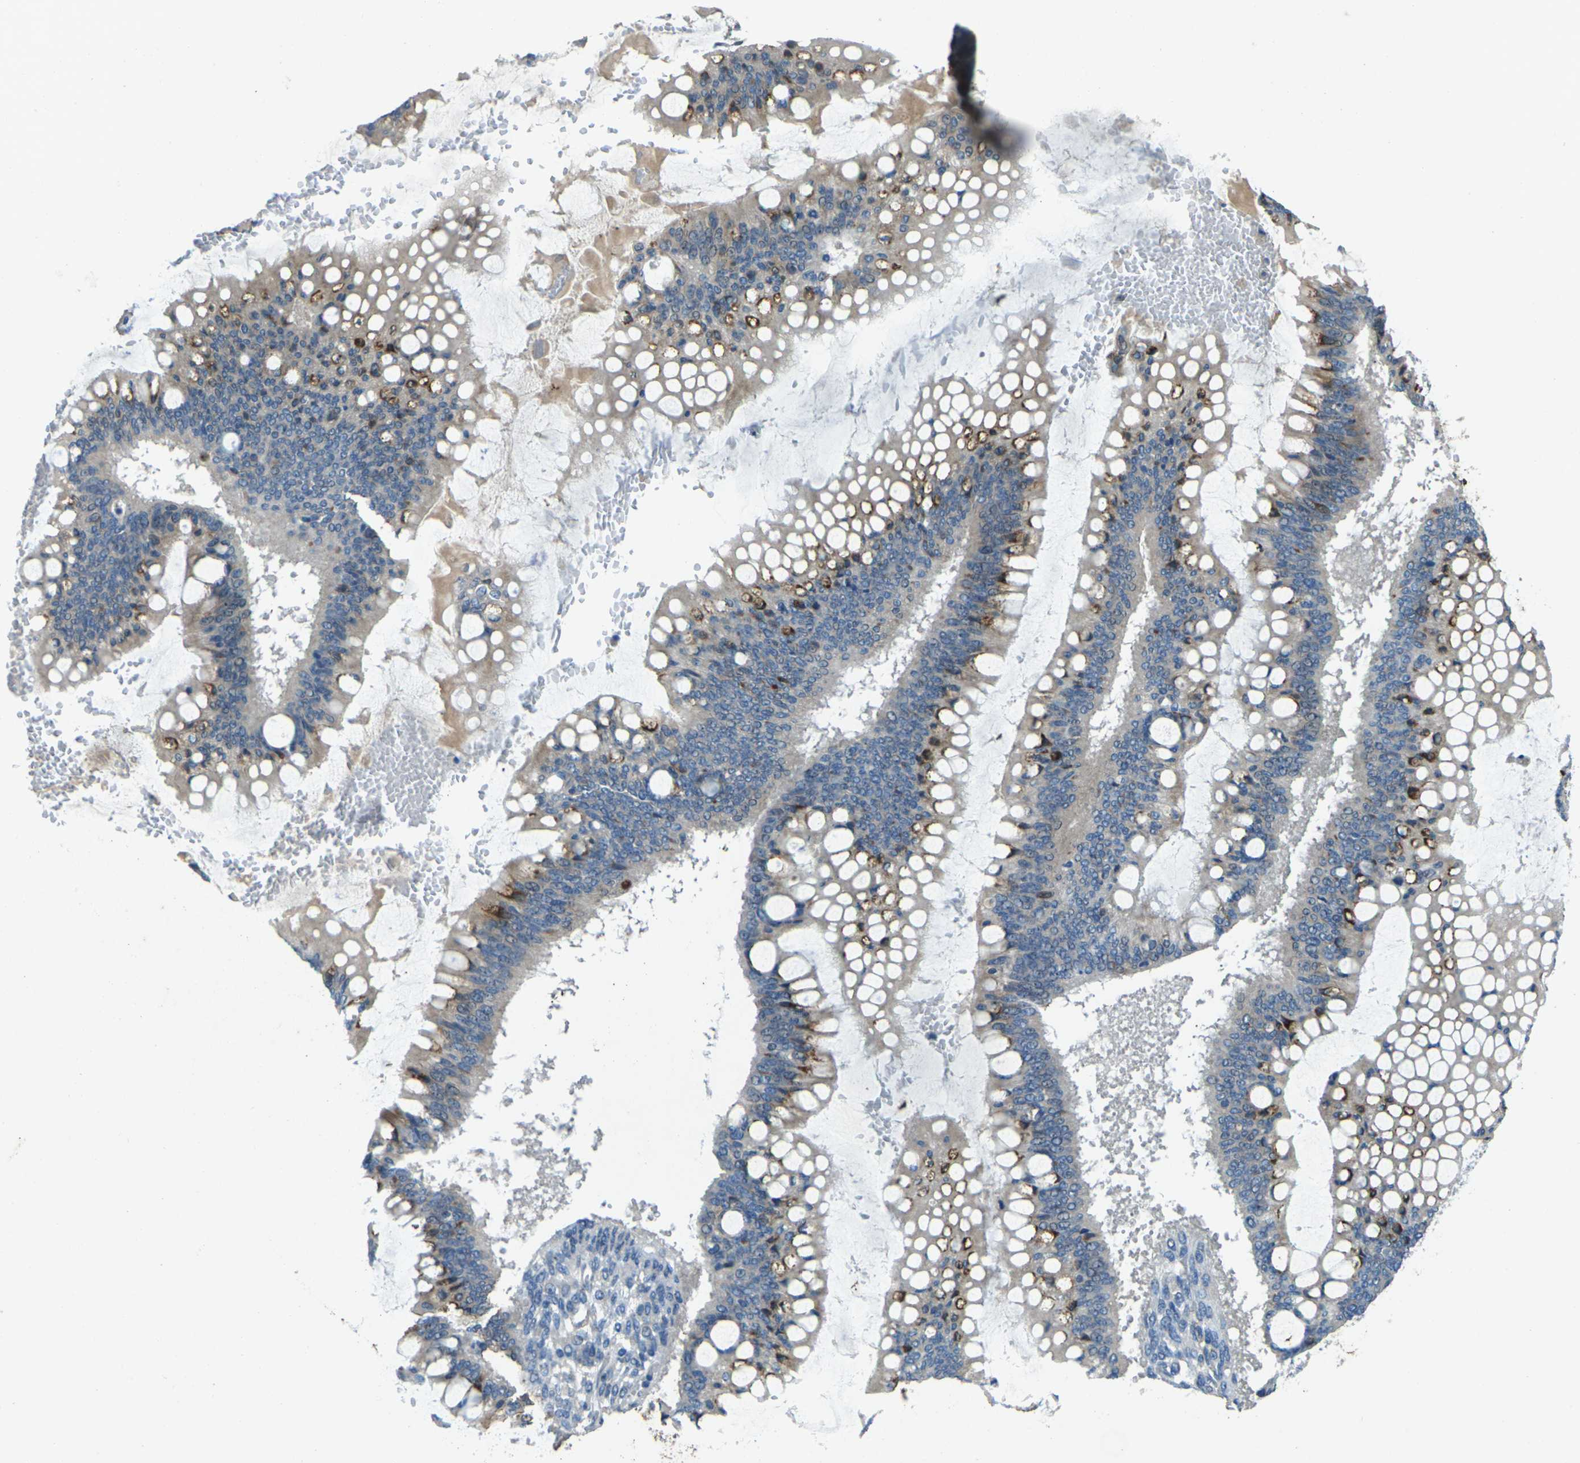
{"staining": {"intensity": "strong", "quantity": "<25%", "location": "cytoplasmic/membranous"}, "tissue": "ovarian cancer", "cell_type": "Tumor cells", "image_type": "cancer", "snomed": [{"axis": "morphology", "description": "Cystadenocarcinoma, mucinous, NOS"}, {"axis": "topography", "description": "Ovary"}], "caption": "Mucinous cystadenocarcinoma (ovarian) stained for a protein reveals strong cytoplasmic/membranous positivity in tumor cells. The staining was performed using DAB, with brown indicating positive protein expression. Nuclei are stained blue with hematoxylin.", "gene": "SIGLEC14", "patient": {"sex": "female", "age": 73}}